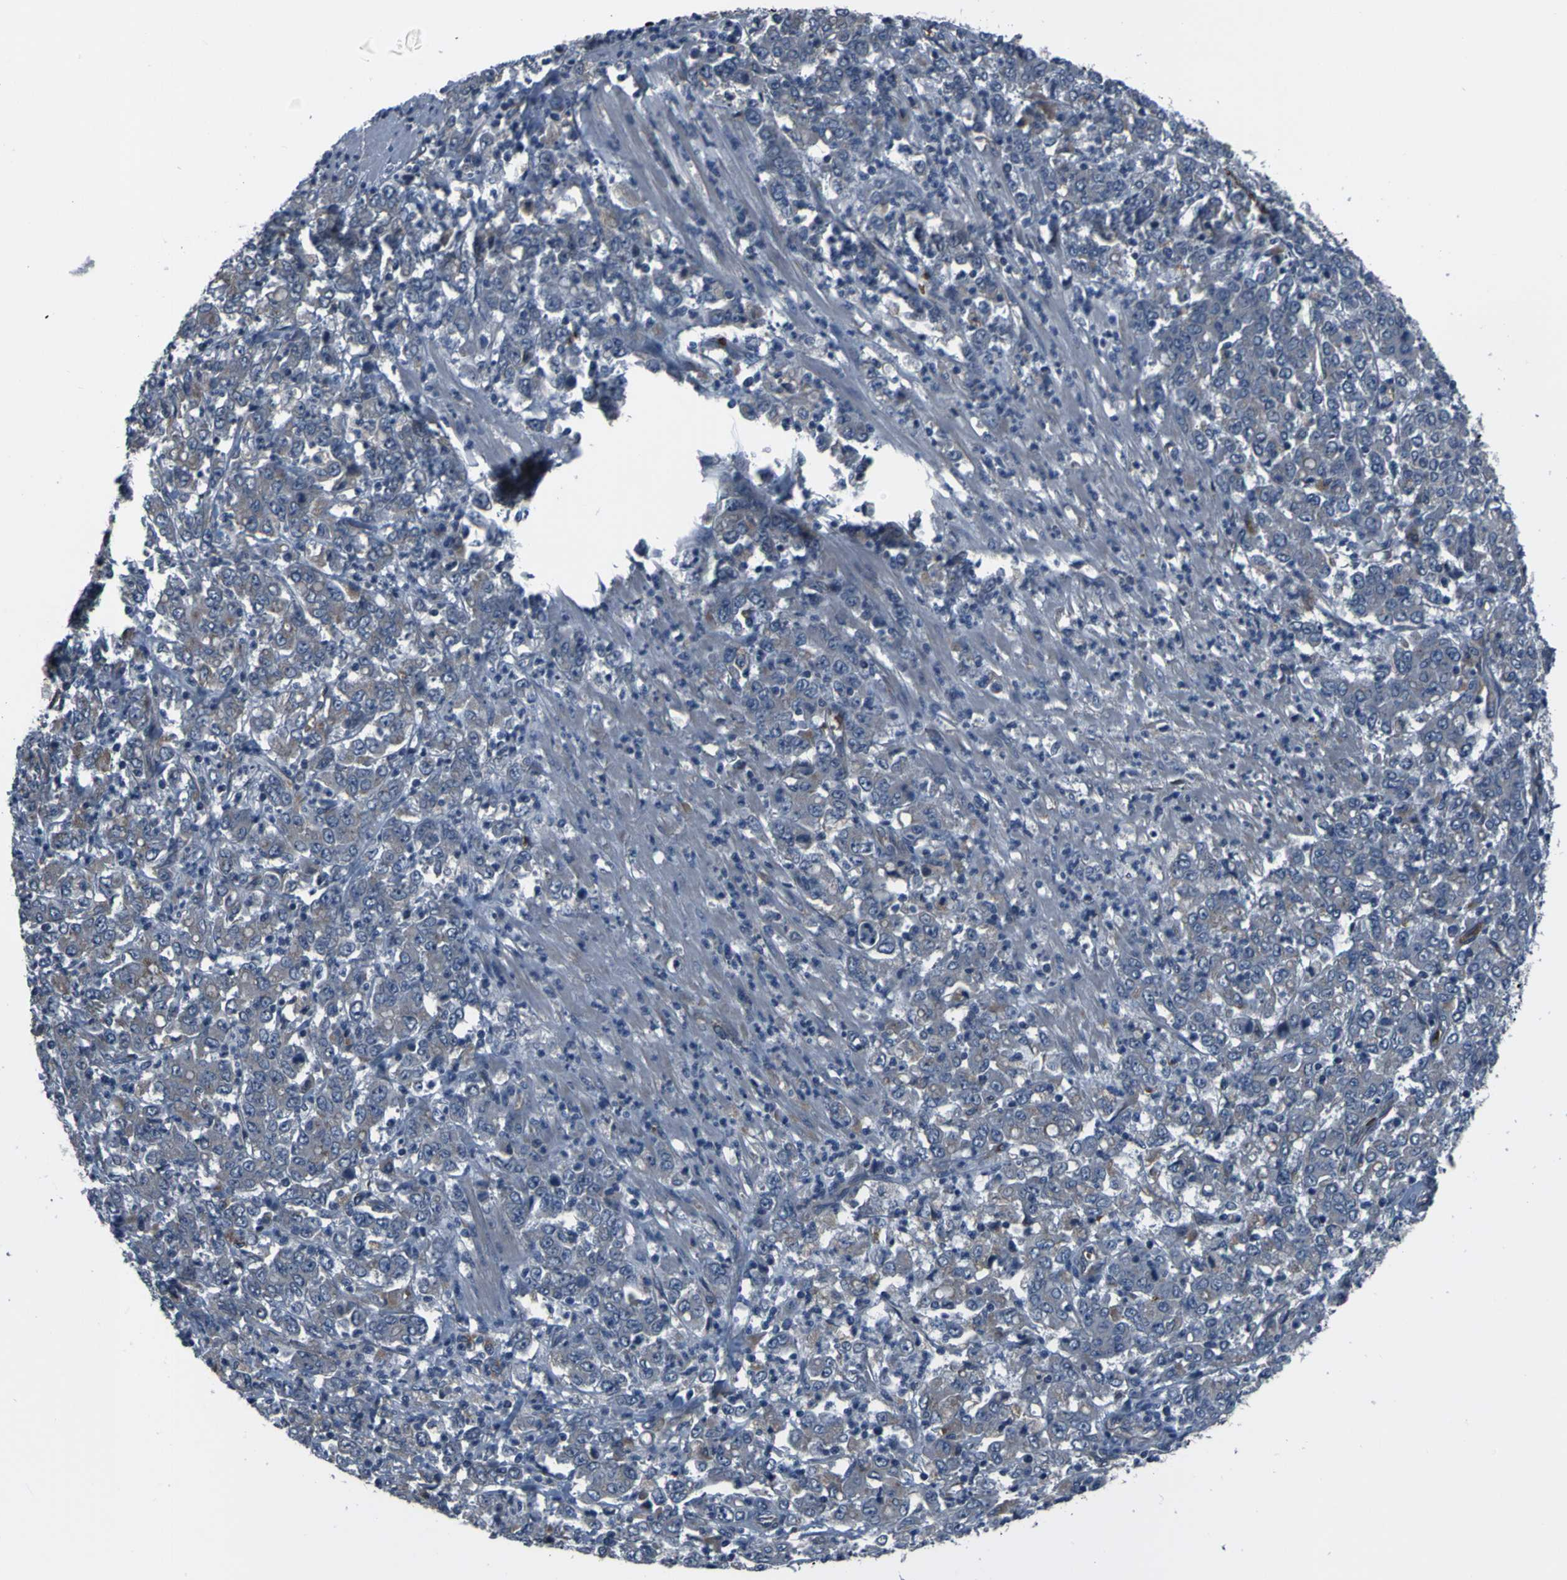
{"staining": {"intensity": "negative", "quantity": "none", "location": "none"}, "tissue": "stomach cancer", "cell_type": "Tumor cells", "image_type": "cancer", "snomed": [{"axis": "morphology", "description": "Adenocarcinoma, NOS"}, {"axis": "topography", "description": "Stomach, lower"}], "caption": "The photomicrograph exhibits no significant expression in tumor cells of stomach cancer (adenocarcinoma). (Brightfield microscopy of DAB (3,3'-diaminobenzidine) IHC at high magnification).", "gene": "GRAMD1A", "patient": {"sex": "female", "age": 71}}